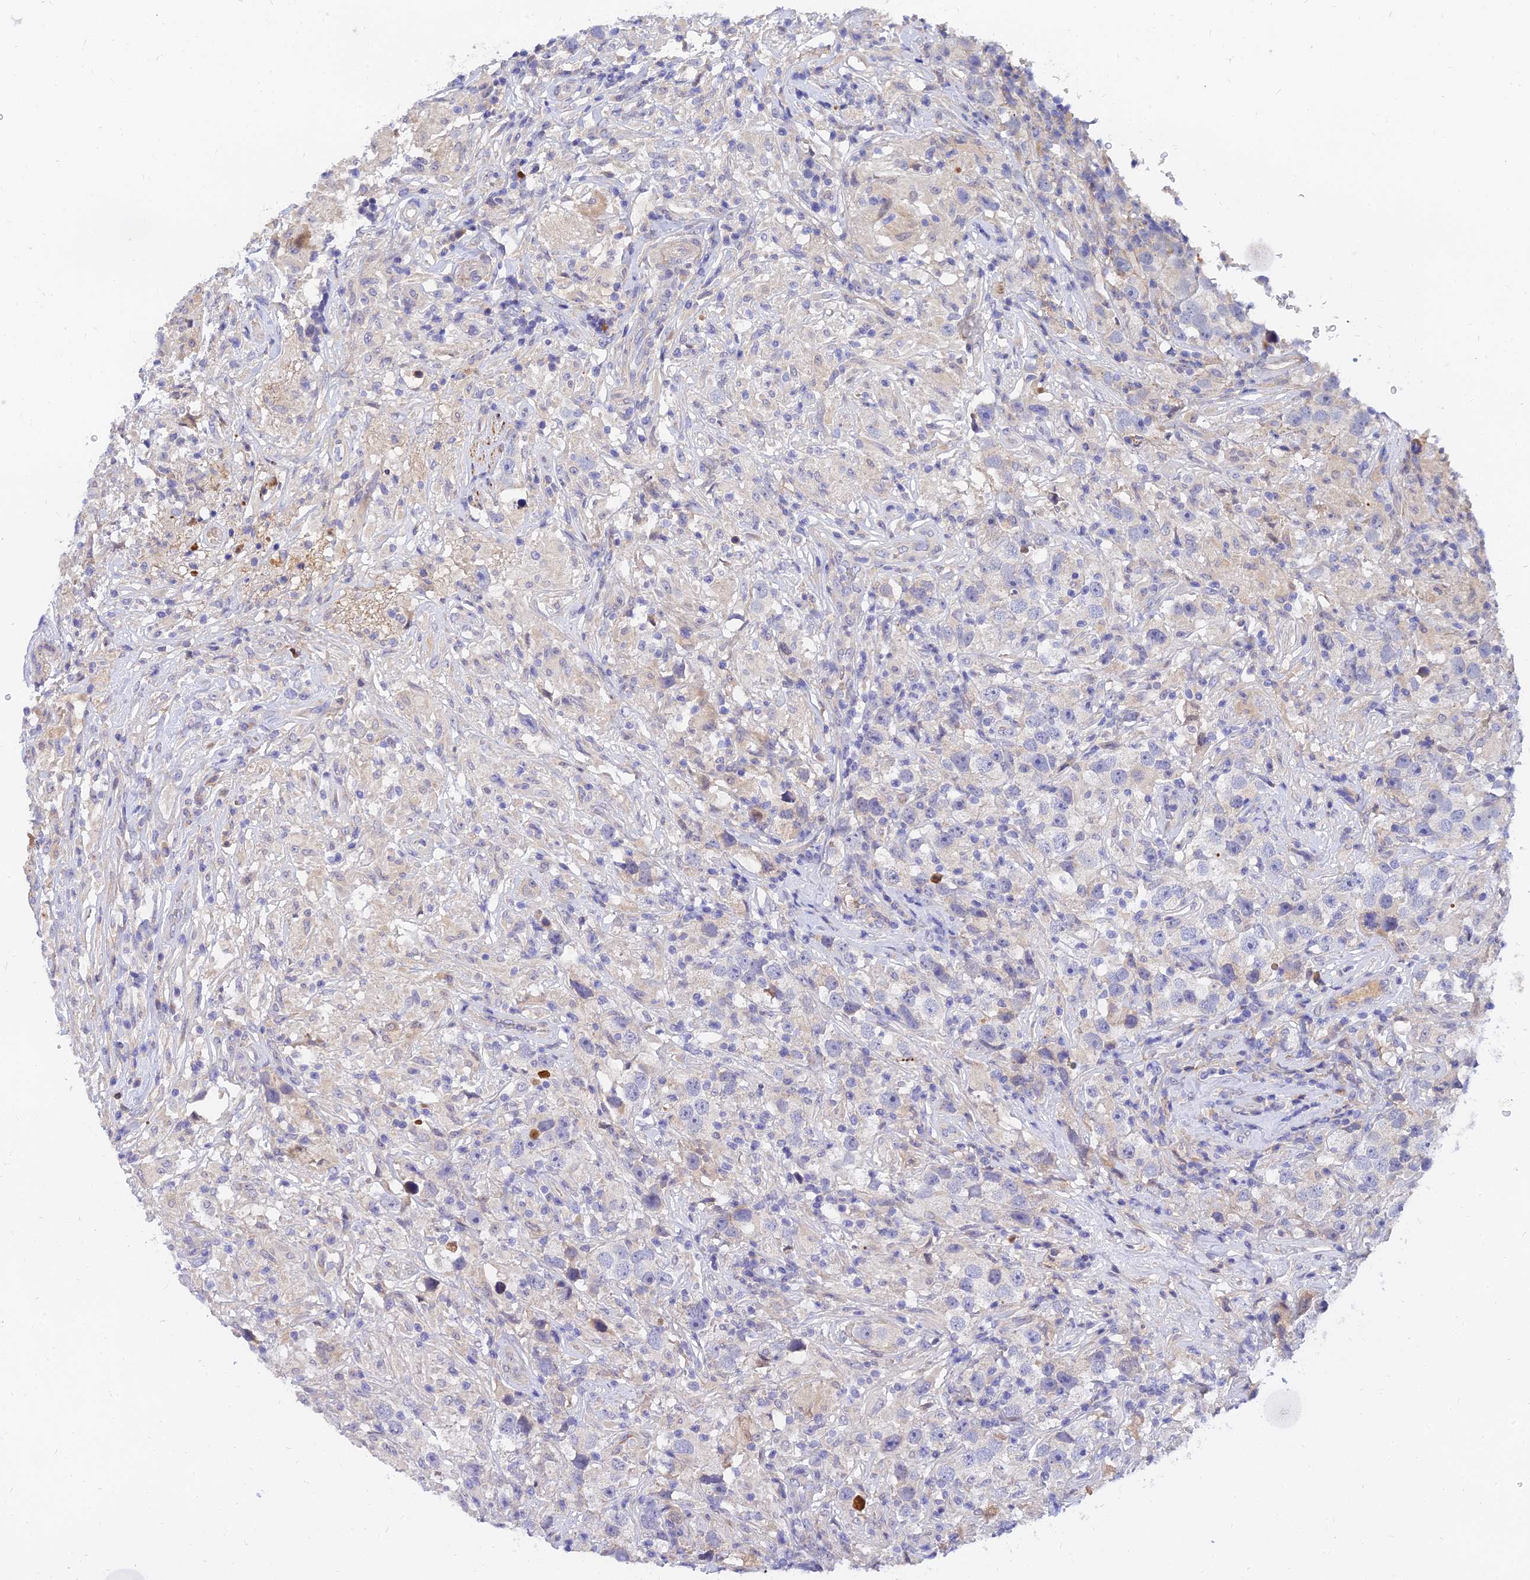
{"staining": {"intensity": "negative", "quantity": "none", "location": "none"}, "tissue": "testis cancer", "cell_type": "Tumor cells", "image_type": "cancer", "snomed": [{"axis": "morphology", "description": "Seminoma, NOS"}, {"axis": "topography", "description": "Testis"}], "caption": "Tumor cells are negative for protein expression in human testis cancer. (DAB IHC with hematoxylin counter stain).", "gene": "ANKS4B", "patient": {"sex": "male", "age": 49}}